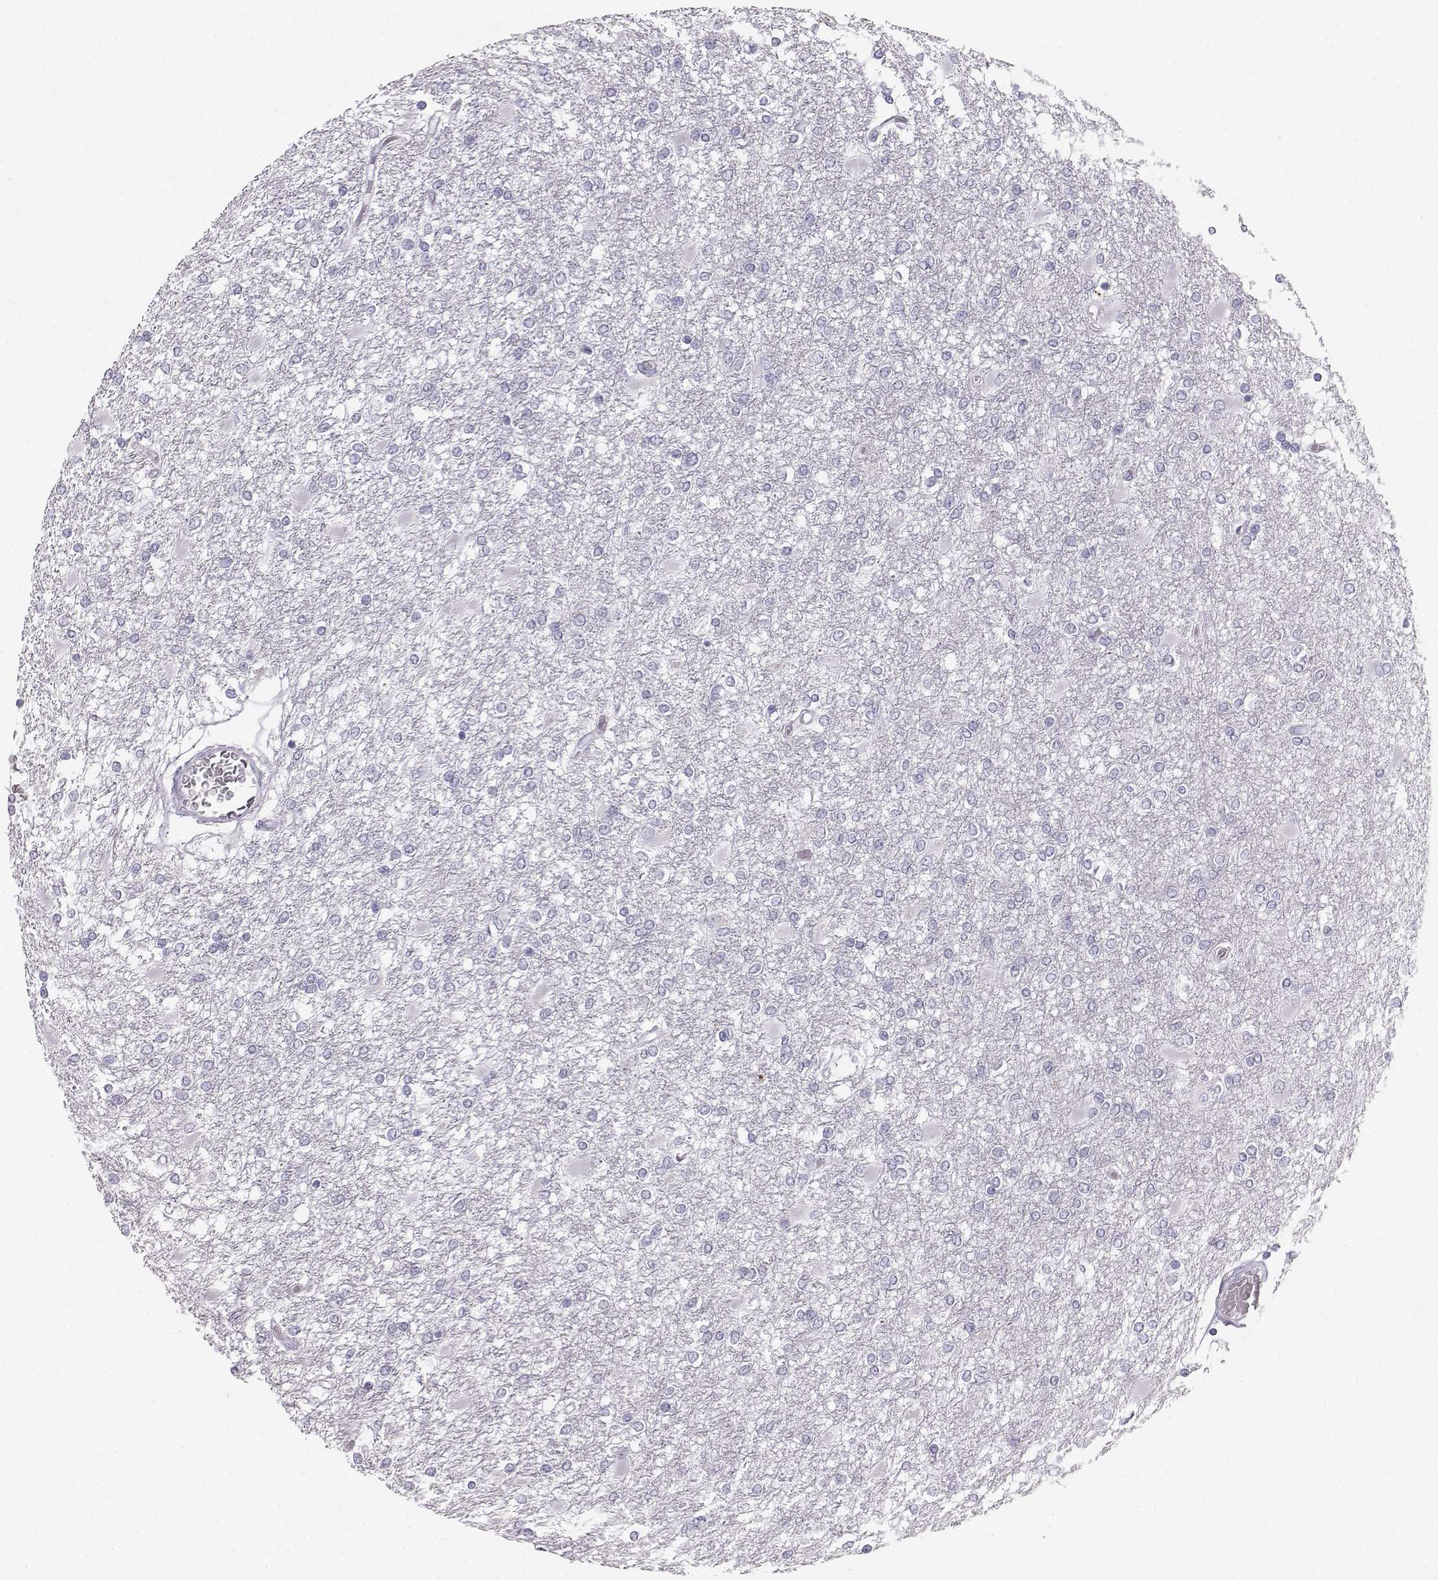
{"staining": {"intensity": "negative", "quantity": "none", "location": "none"}, "tissue": "glioma", "cell_type": "Tumor cells", "image_type": "cancer", "snomed": [{"axis": "morphology", "description": "Glioma, malignant, High grade"}, {"axis": "topography", "description": "Cerebral cortex"}], "caption": "Human malignant high-grade glioma stained for a protein using immunohistochemistry (IHC) demonstrates no expression in tumor cells.", "gene": "CASR", "patient": {"sex": "male", "age": 79}}